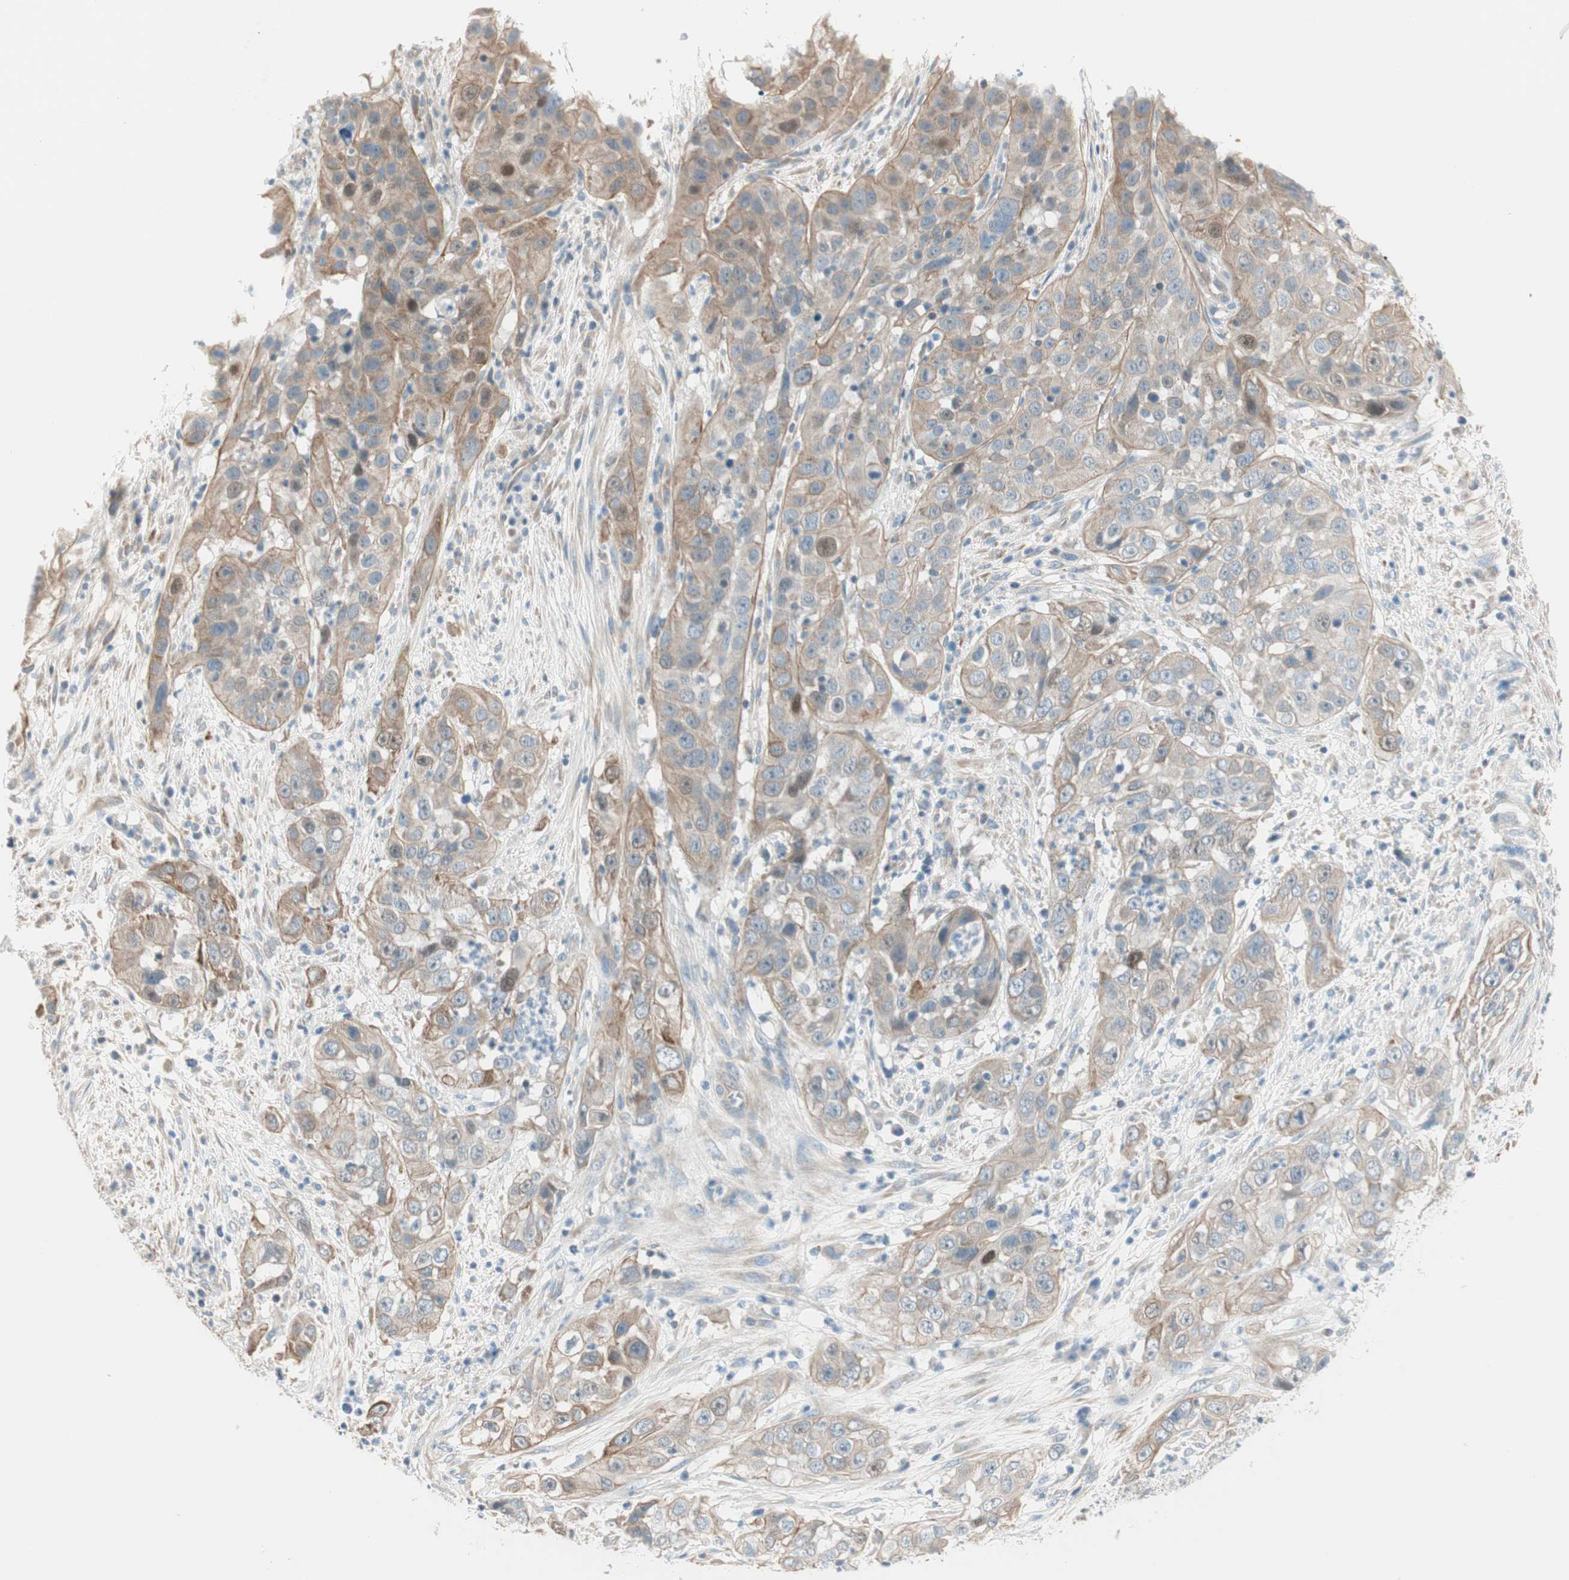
{"staining": {"intensity": "moderate", "quantity": ">75%", "location": "cytoplasmic/membranous"}, "tissue": "cervical cancer", "cell_type": "Tumor cells", "image_type": "cancer", "snomed": [{"axis": "morphology", "description": "Squamous cell carcinoma, NOS"}, {"axis": "topography", "description": "Cervix"}], "caption": "The micrograph reveals immunohistochemical staining of cervical squamous cell carcinoma. There is moderate cytoplasmic/membranous expression is seen in approximately >75% of tumor cells.", "gene": "CDK3", "patient": {"sex": "female", "age": 32}}